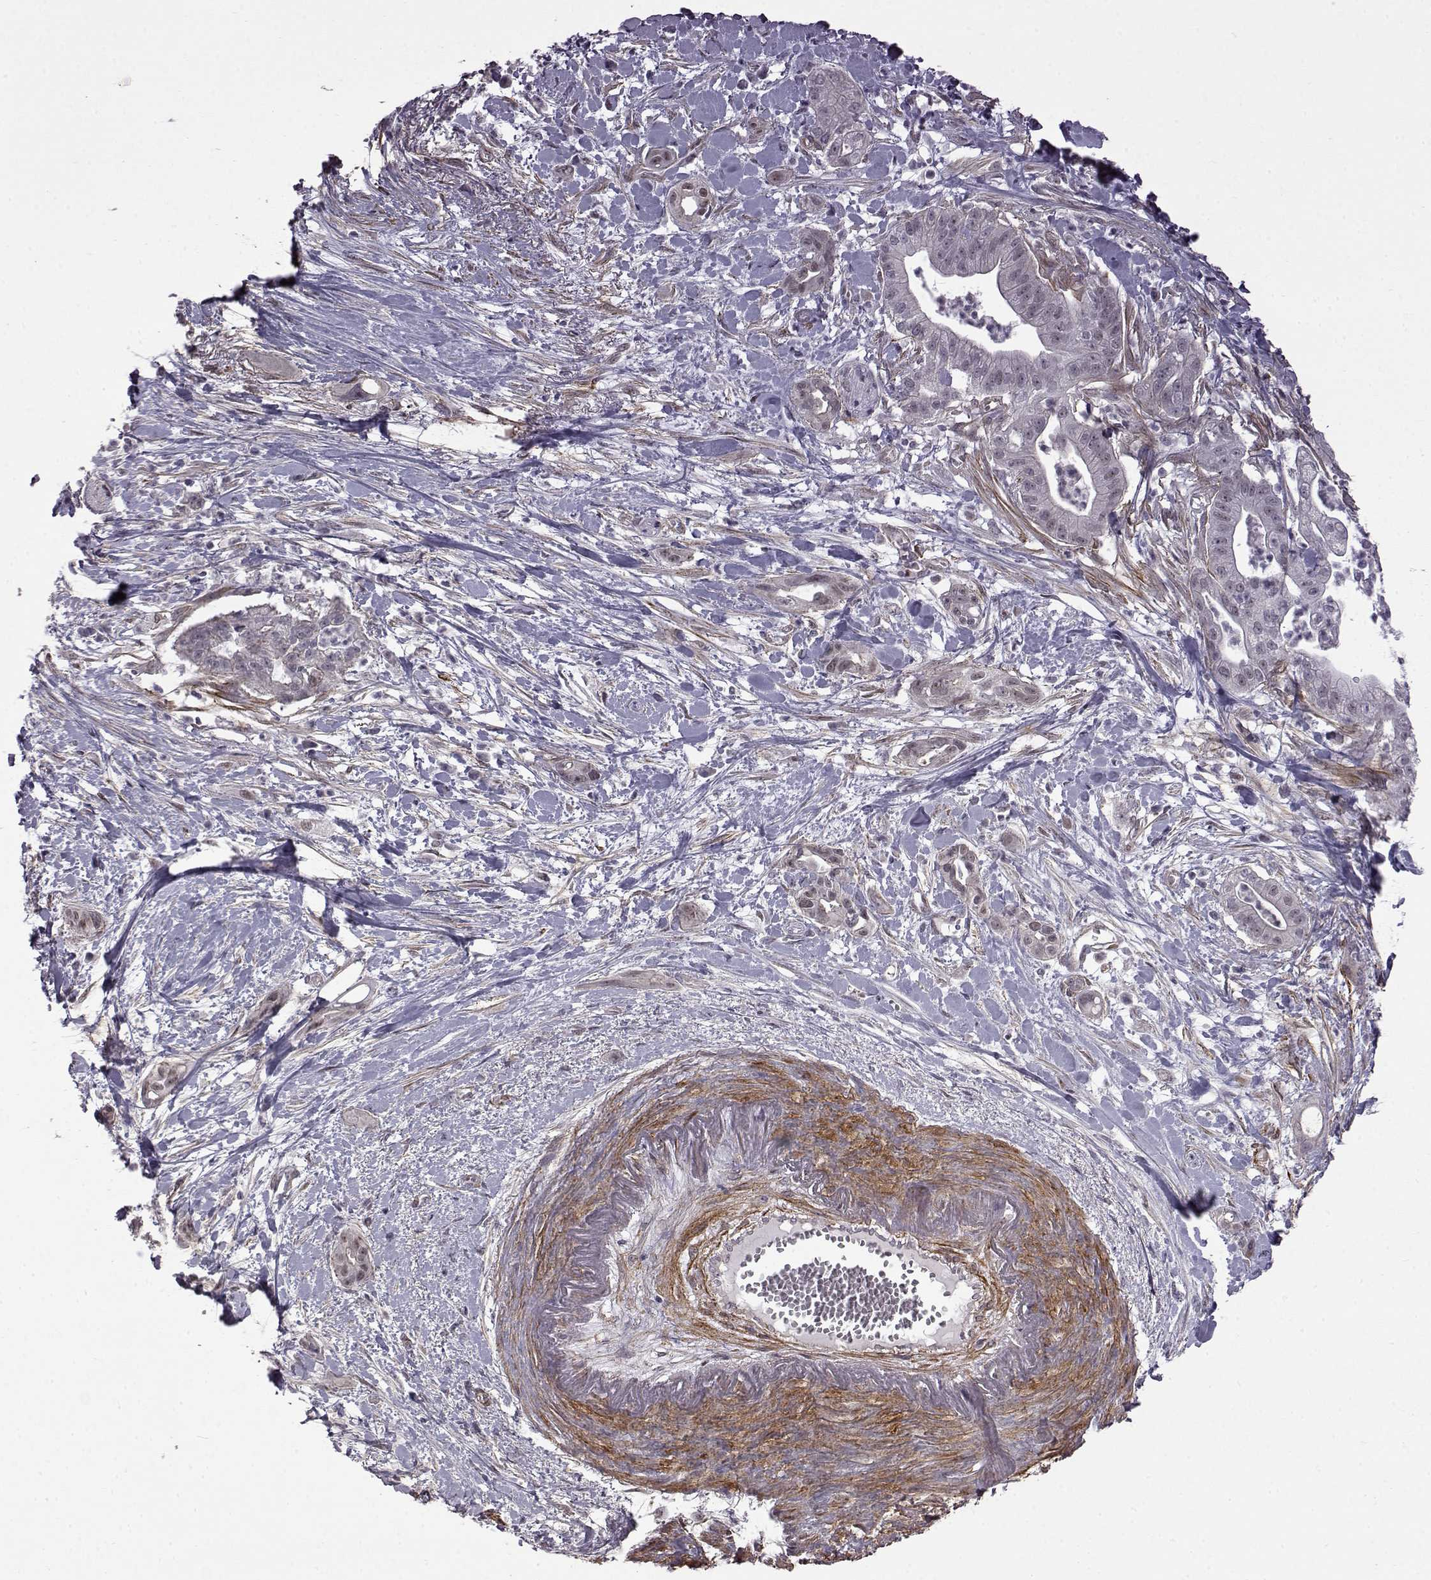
{"staining": {"intensity": "negative", "quantity": "none", "location": "none"}, "tissue": "pancreatic cancer", "cell_type": "Tumor cells", "image_type": "cancer", "snomed": [{"axis": "morphology", "description": "Normal tissue, NOS"}, {"axis": "morphology", "description": "Adenocarcinoma, NOS"}, {"axis": "topography", "description": "Lymph node"}, {"axis": "topography", "description": "Pancreas"}], "caption": "DAB immunohistochemical staining of human pancreatic cancer (adenocarcinoma) reveals no significant staining in tumor cells. (Brightfield microscopy of DAB immunohistochemistry at high magnification).", "gene": "SYNPO2", "patient": {"sex": "female", "age": 58}}